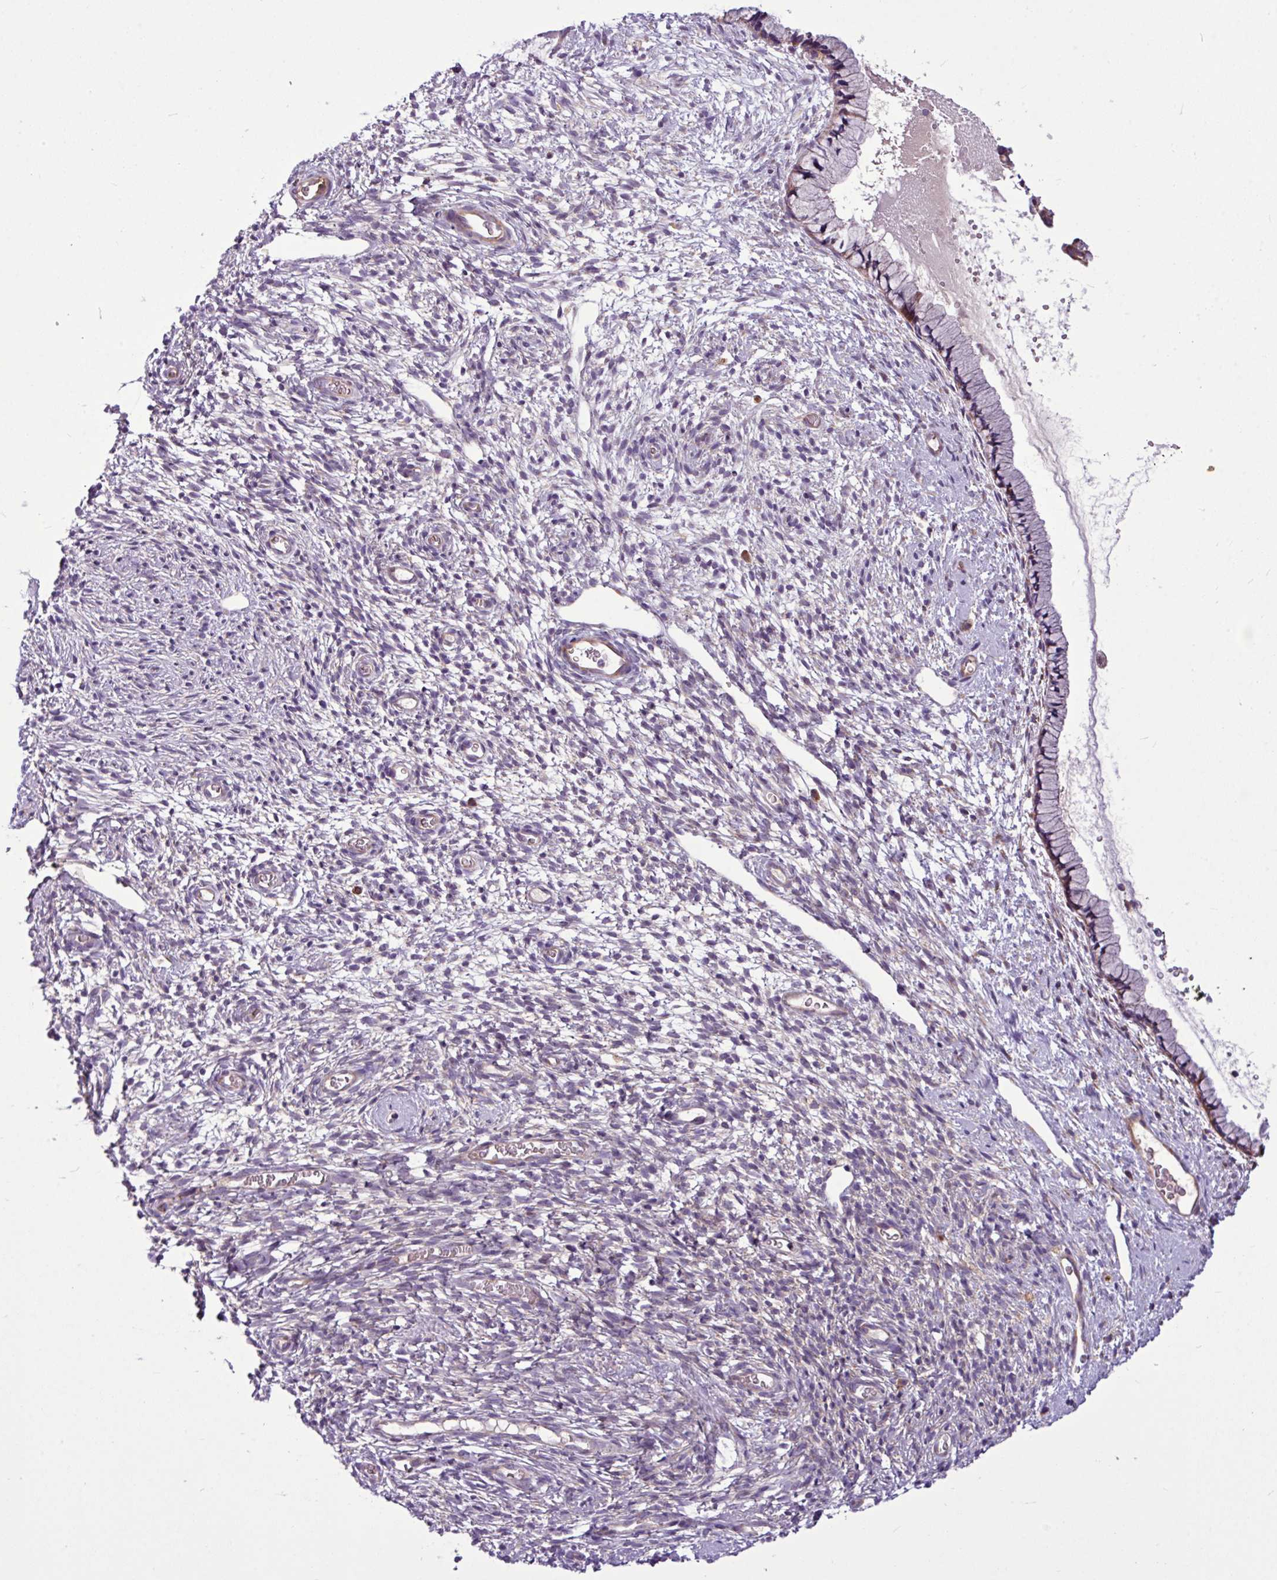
{"staining": {"intensity": "moderate", "quantity": "25%-75%", "location": "cytoplasmic/membranous"}, "tissue": "cervix", "cell_type": "Glandular cells", "image_type": "normal", "snomed": [{"axis": "morphology", "description": "Normal tissue, NOS"}, {"axis": "topography", "description": "Cervix"}], "caption": "DAB (3,3'-diaminobenzidine) immunohistochemical staining of normal human cervix reveals moderate cytoplasmic/membranous protein expression in about 25%-75% of glandular cells. The protein is shown in brown color, while the nuclei are stained blue.", "gene": "MROH2A", "patient": {"sex": "female", "age": 76}}